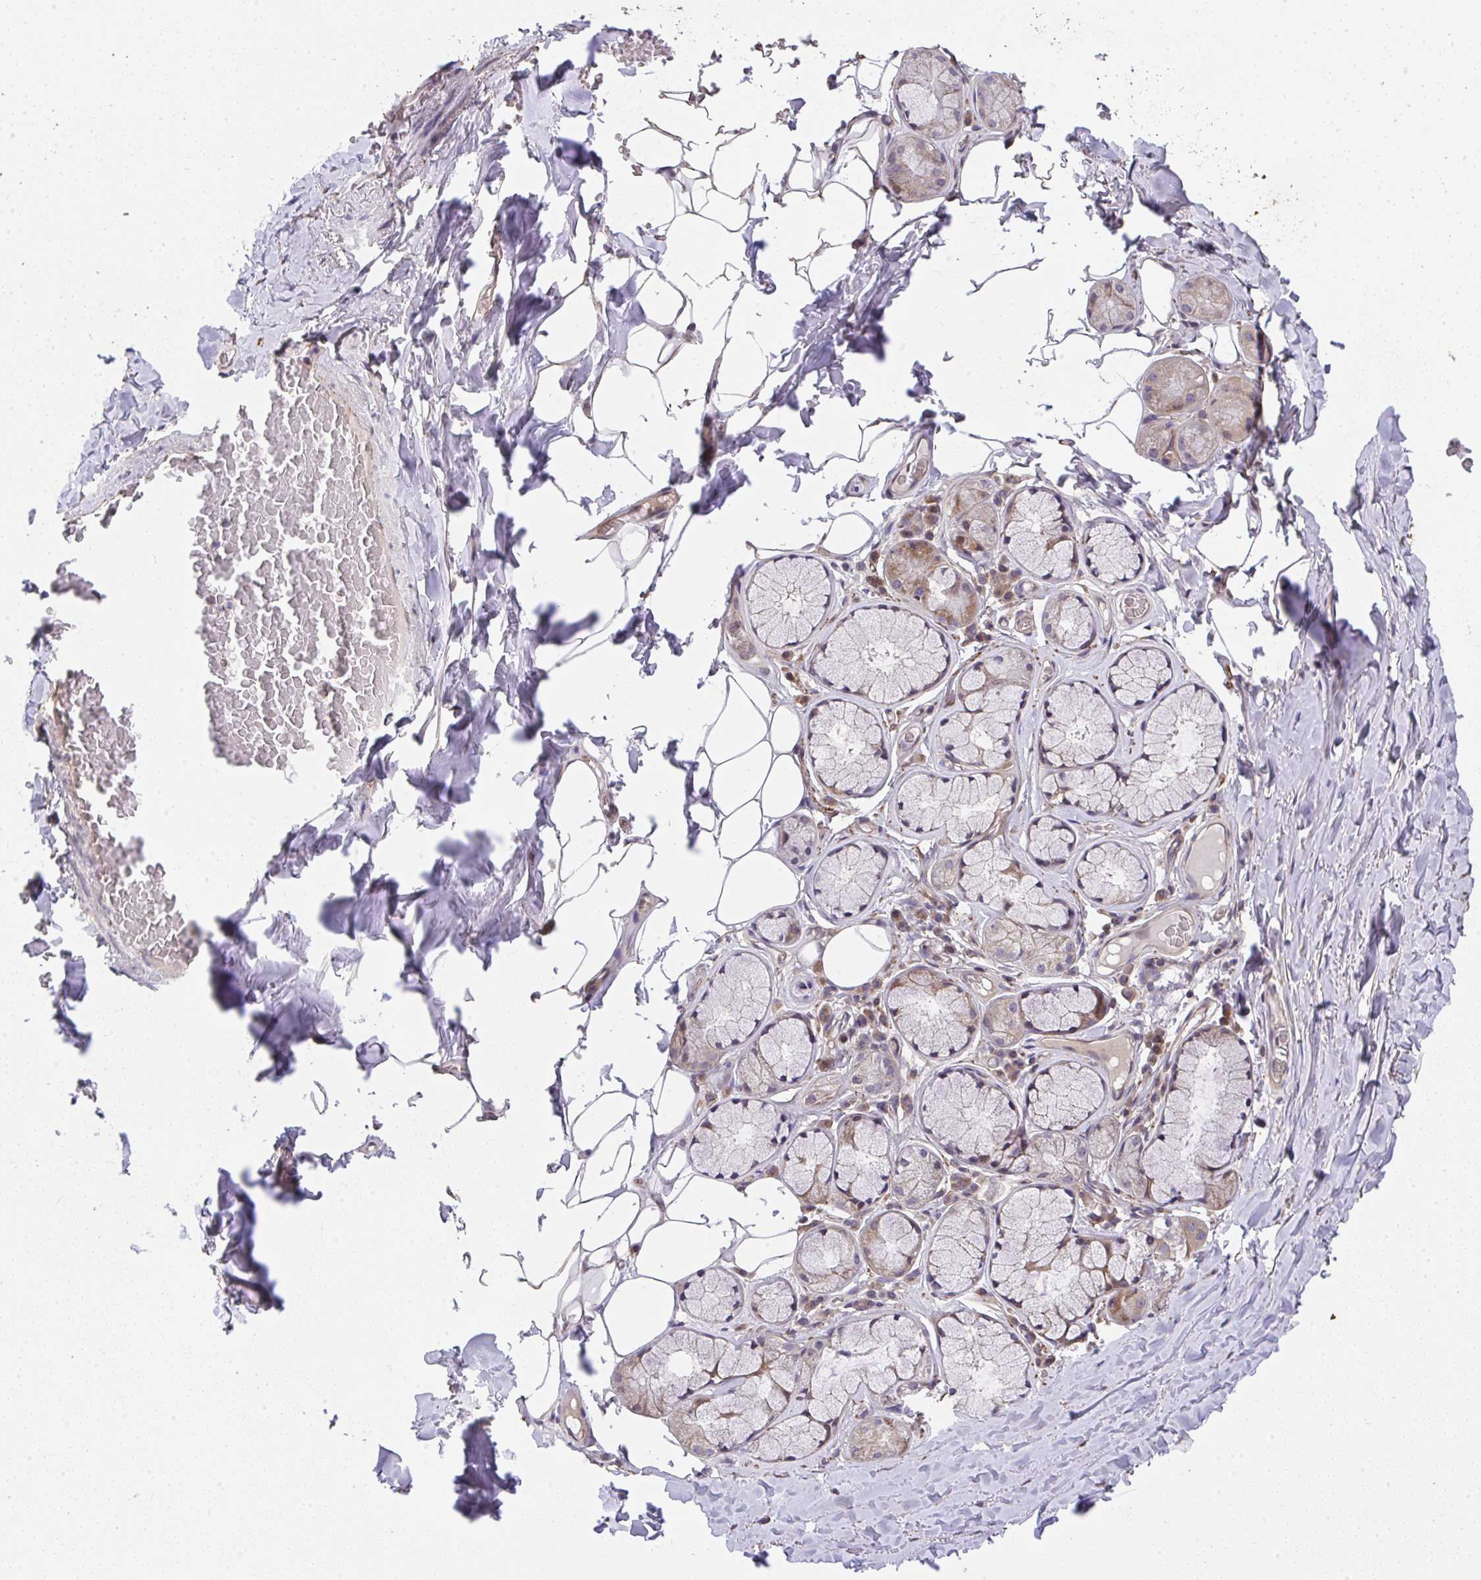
{"staining": {"intensity": "negative", "quantity": "none", "location": "none"}, "tissue": "adipose tissue", "cell_type": "Adipocytes", "image_type": "normal", "snomed": [{"axis": "morphology", "description": "Normal tissue, NOS"}, {"axis": "topography", "description": "Cartilage tissue"}, {"axis": "topography", "description": "Bronchus"}, {"axis": "topography", "description": "Peripheral nerve tissue"}], "caption": "Adipocytes show no significant protein staining in normal adipose tissue. (DAB IHC, high magnification).", "gene": "RUNDC3B", "patient": {"sex": "male", "age": 67}}